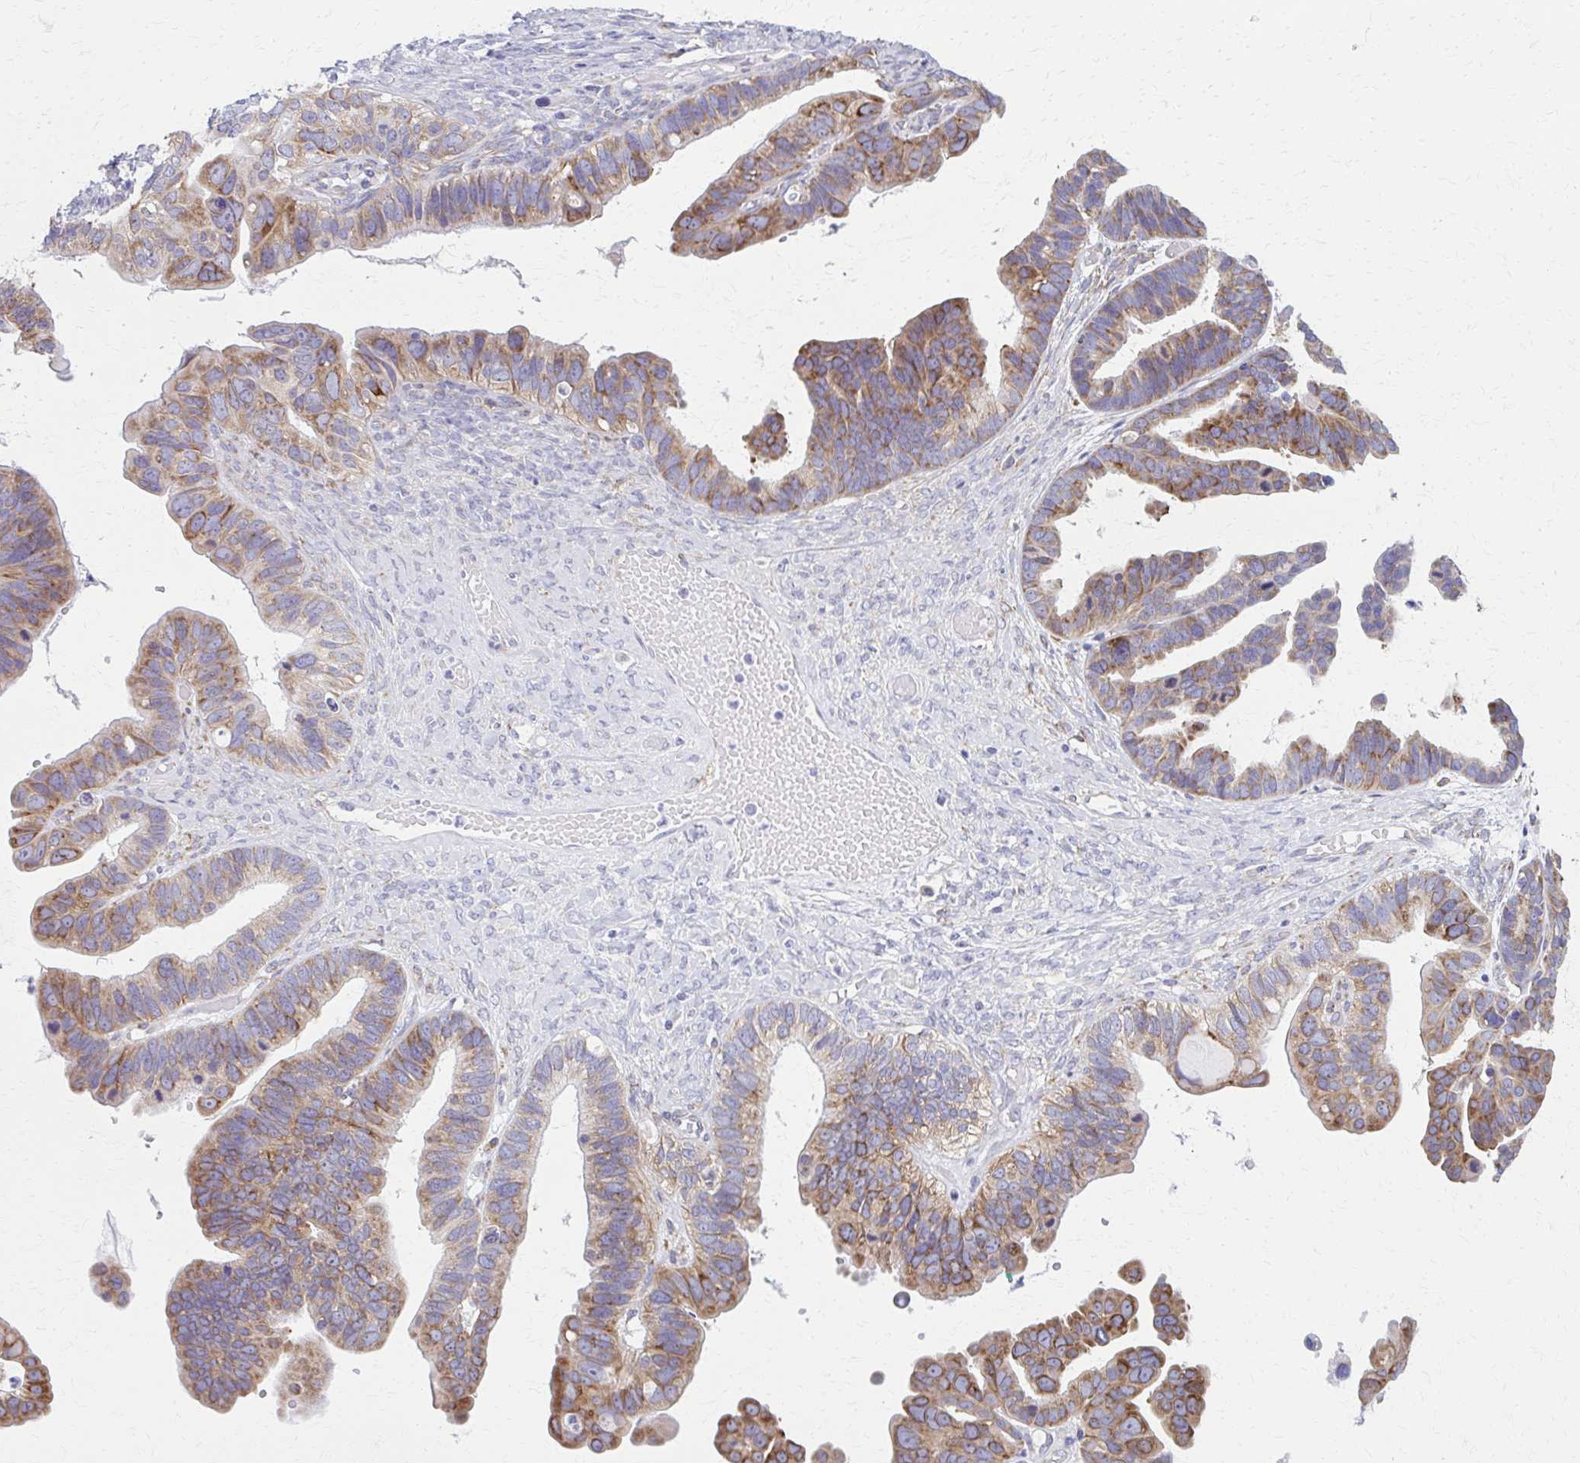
{"staining": {"intensity": "moderate", "quantity": ">75%", "location": "cytoplasmic/membranous"}, "tissue": "ovarian cancer", "cell_type": "Tumor cells", "image_type": "cancer", "snomed": [{"axis": "morphology", "description": "Cystadenocarcinoma, serous, NOS"}, {"axis": "topography", "description": "Ovary"}], "caption": "Protein analysis of ovarian cancer (serous cystadenocarcinoma) tissue reveals moderate cytoplasmic/membranous expression in about >75% of tumor cells. The protein is shown in brown color, while the nuclei are stained blue.", "gene": "SPATS2L", "patient": {"sex": "female", "age": 56}}